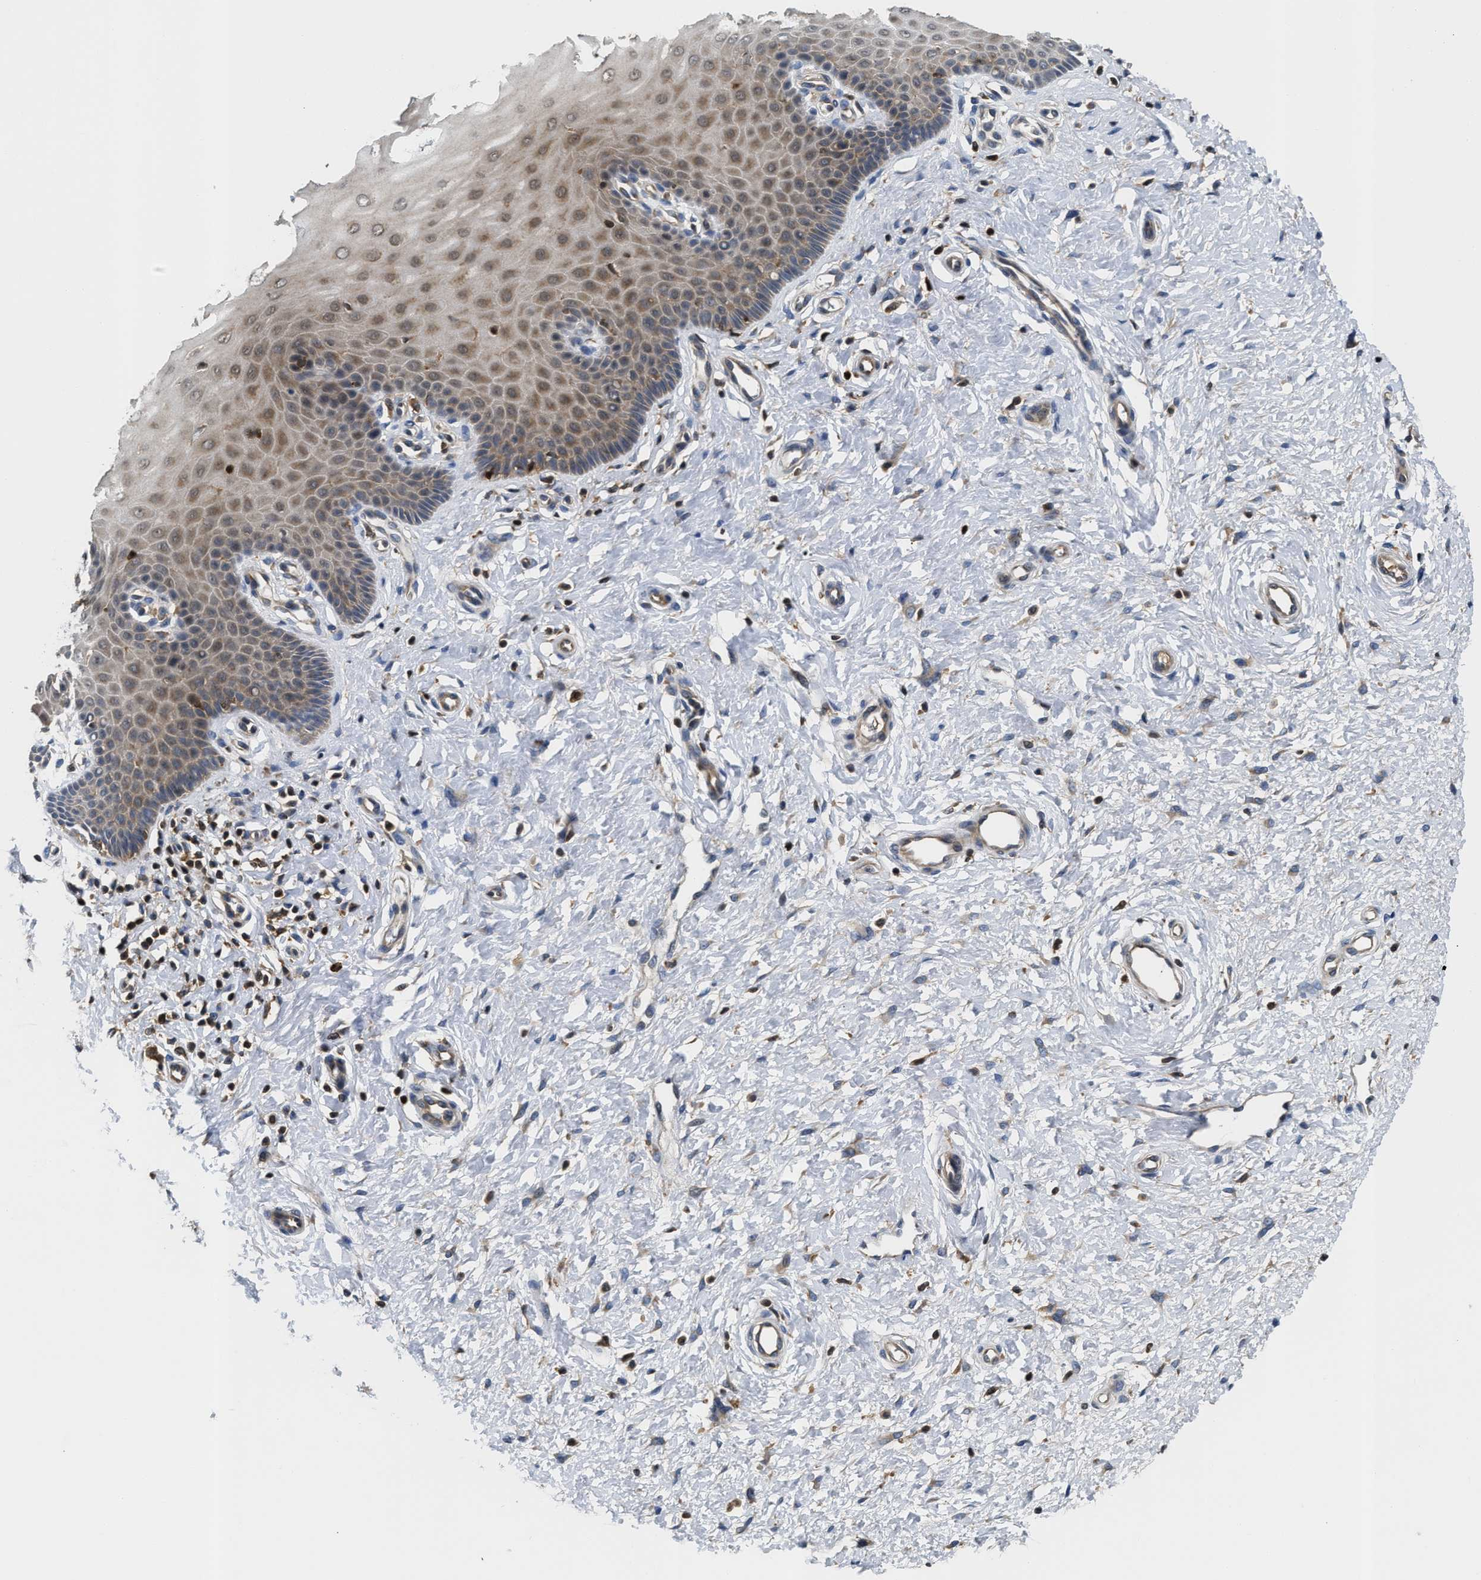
{"staining": {"intensity": "moderate", "quantity": "25%-75%", "location": "cytoplasmic/membranous,nuclear"}, "tissue": "cervix", "cell_type": "Squamous epithelial cells", "image_type": "normal", "snomed": [{"axis": "morphology", "description": "Normal tissue, NOS"}, {"axis": "topography", "description": "Cervix"}], "caption": "Protein analysis of normal cervix reveals moderate cytoplasmic/membranous,nuclear staining in approximately 25%-75% of squamous epithelial cells. The protein of interest is stained brown, and the nuclei are stained in blue (DAB IHC with brightfield microscopy, high magnification).", "gene": "OSTF1", "patient": {"sex": "female", "age": 55}}